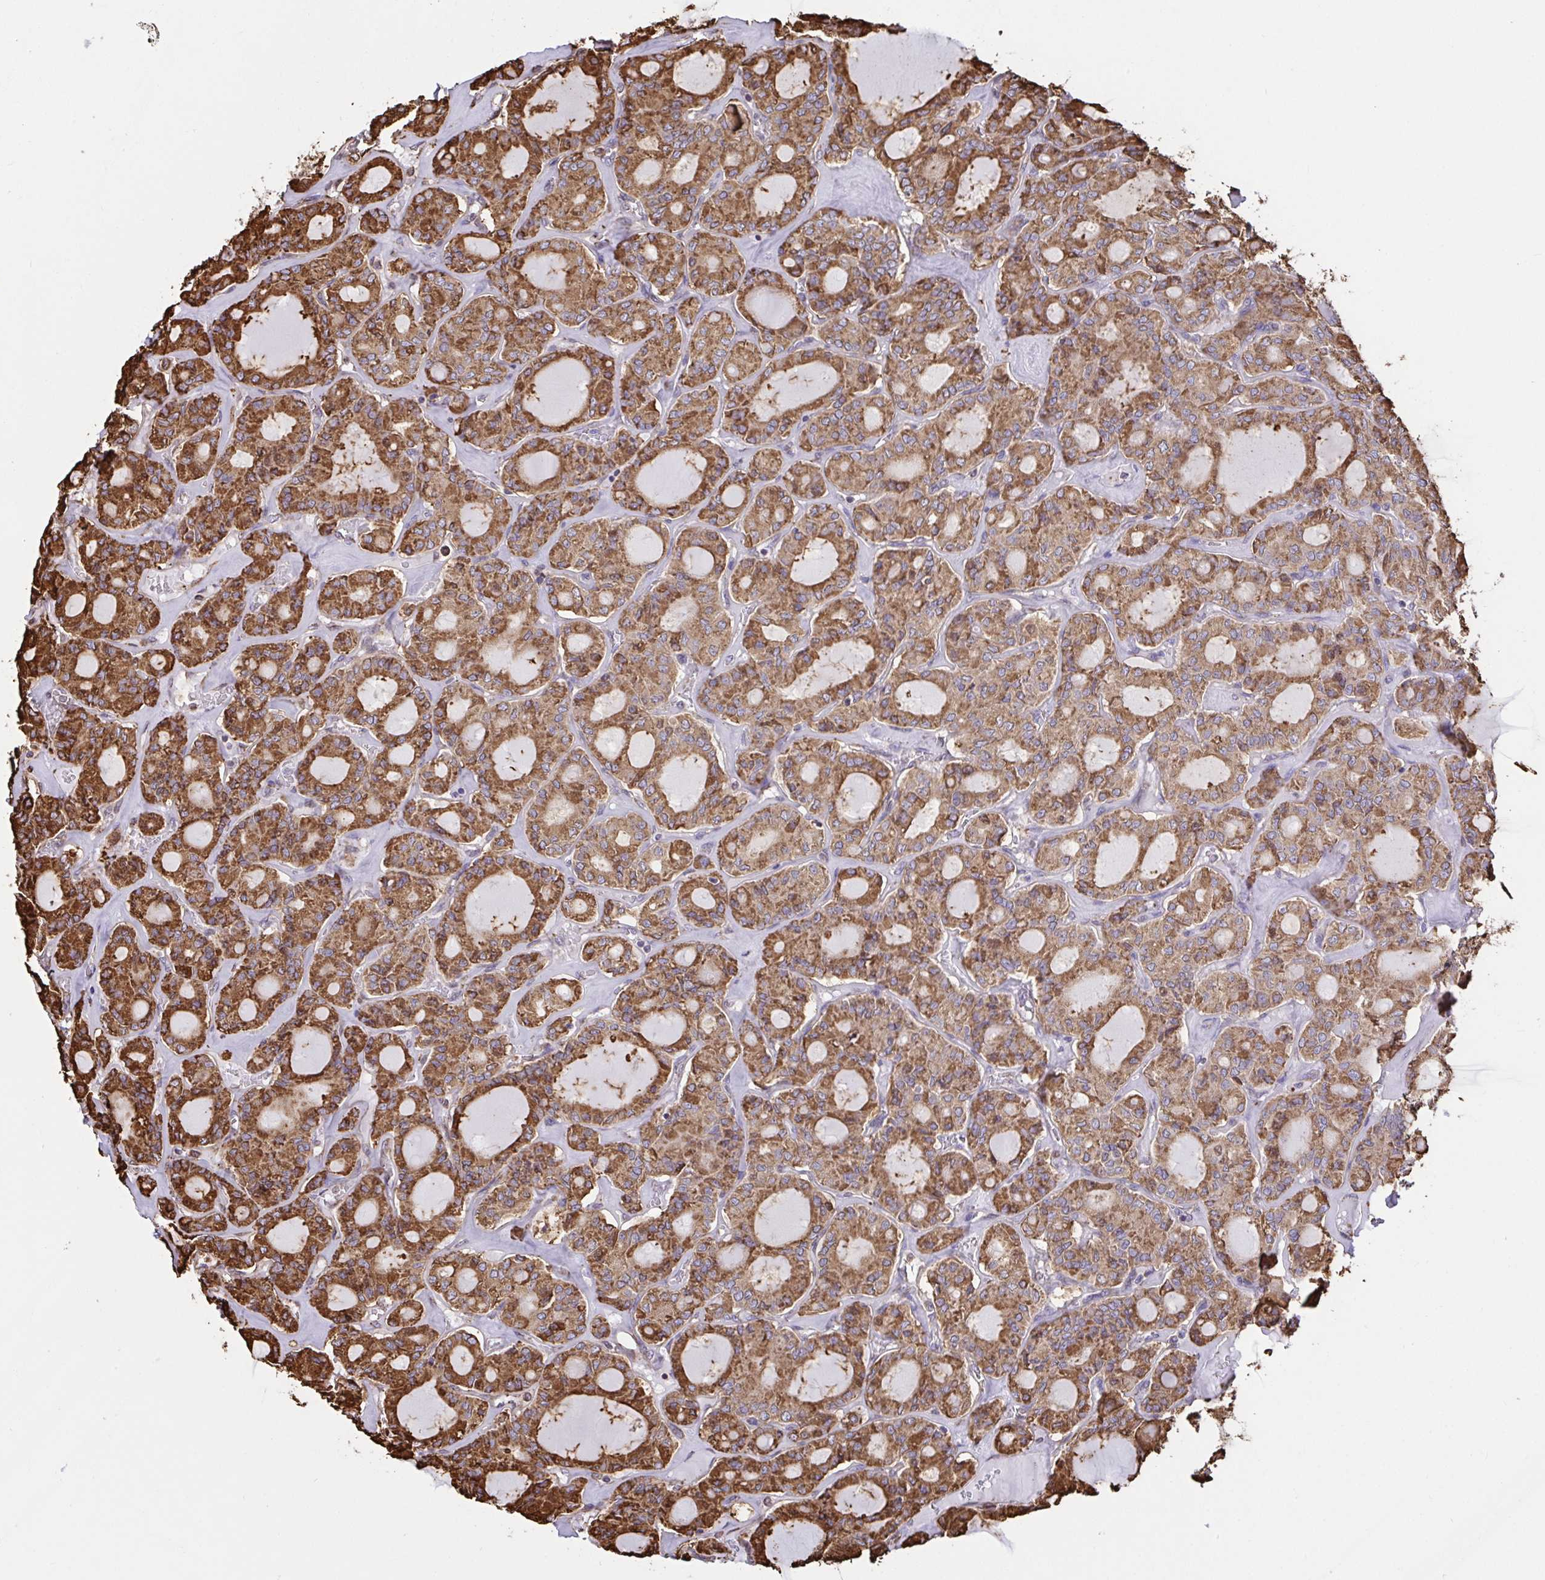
{"staining": {"intensity": "moderate", "quantity": ">75%", "location": "cytoplasmic/membranous"}, "tissue": "thyroid cancer", "cell_type": "Tumor cells", "image_type": "cancer", "snomed": [{"axis": "morphology", "description": "Papillary adenocarcinoma, NOS"}, {"axis": "topography", "description": "Thyroid gland"}], "caption": "A brown stain shows moderate cytoplasmic/membranous positivity of a protein in human thyroid papillary adenocarcinoma tumor cells. (DAB (3,3'-diaminobenzidine) = brown stain, brightfield microscopy at high magnification).", "gene": "CLGN", "patient": {"sex": "male", "age": 87}}